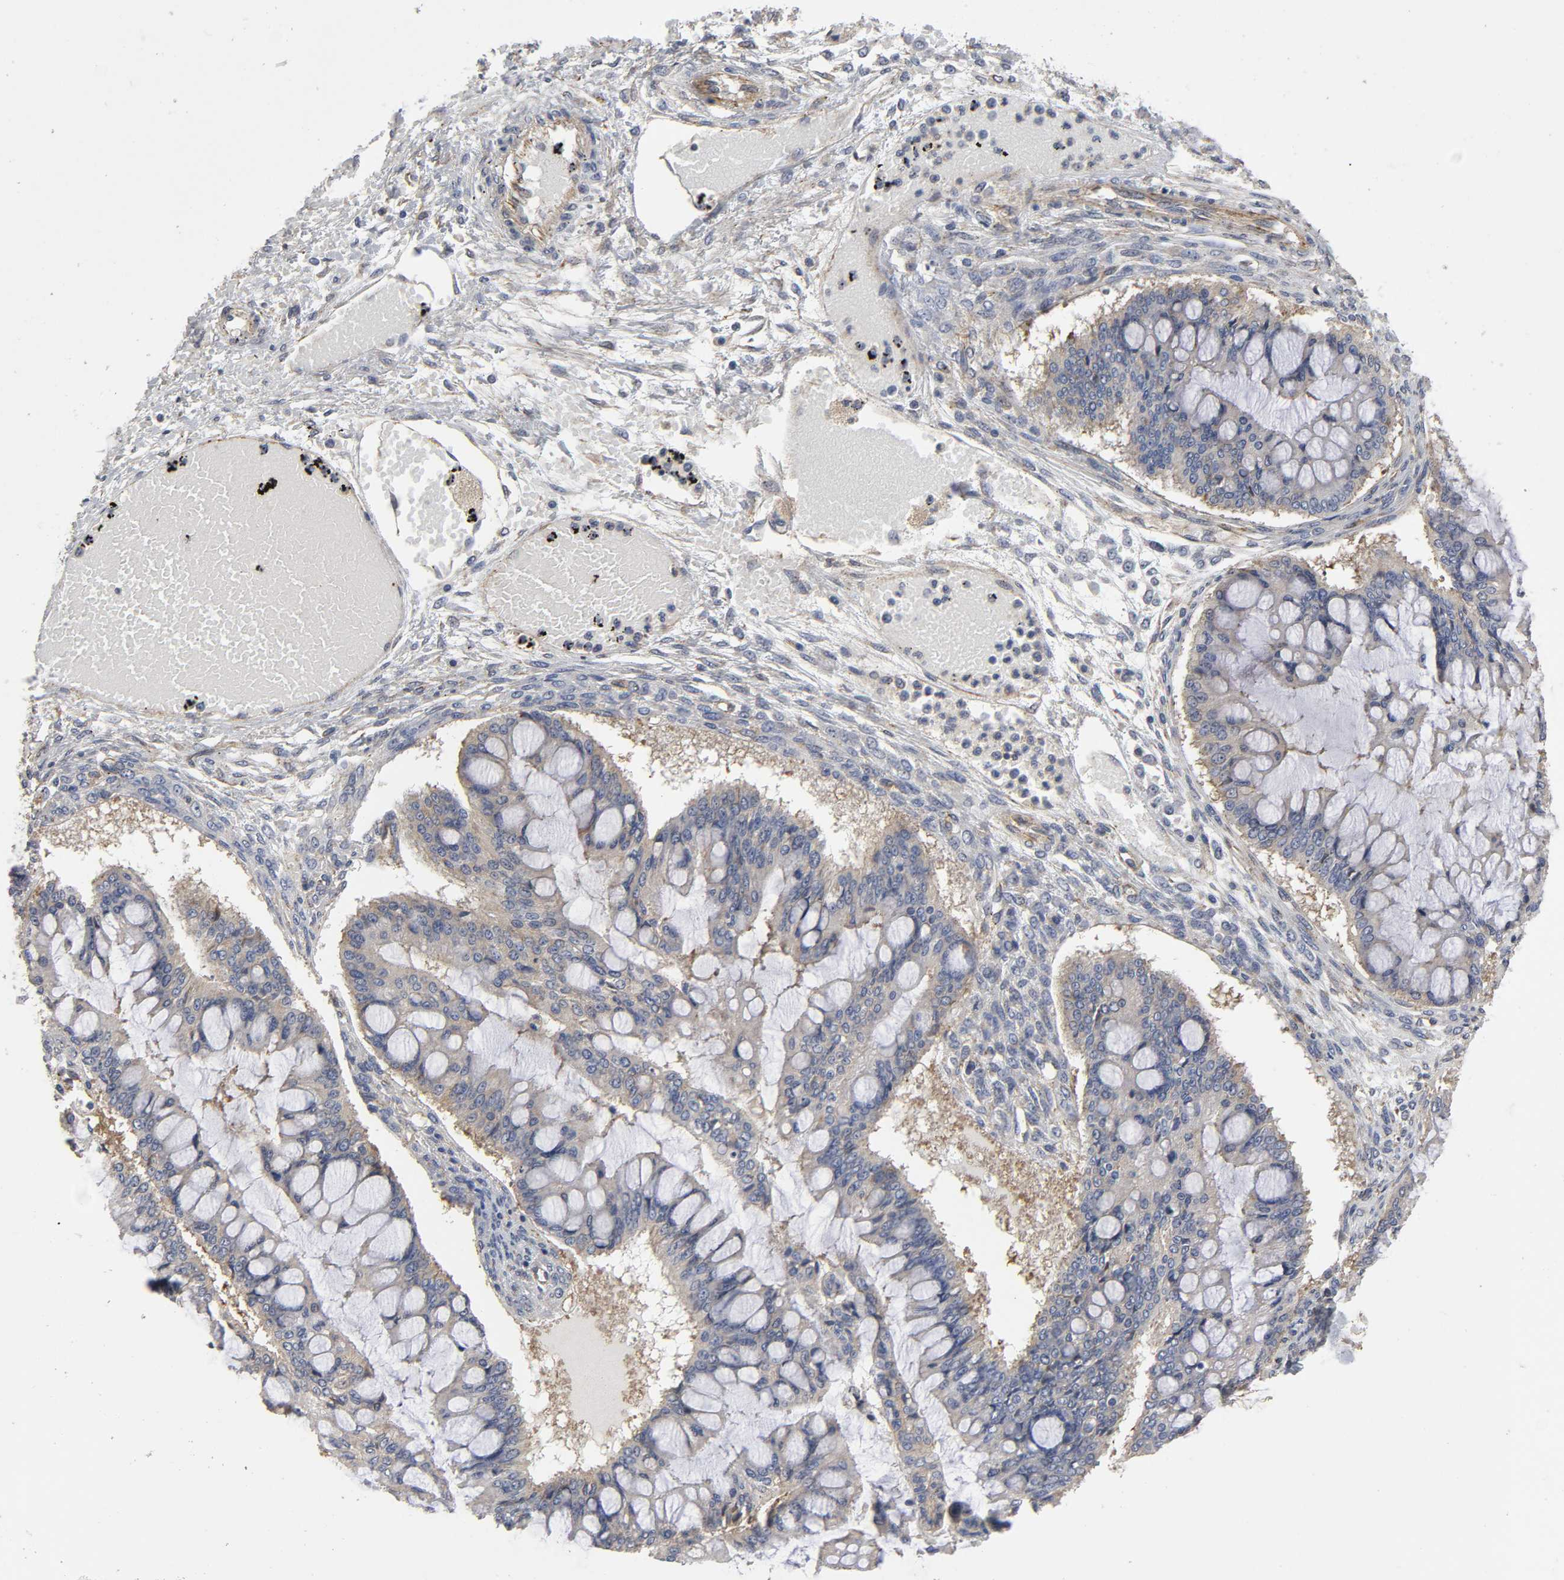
{"staining": {"intensity": "moderate", "quantity": ">75%", "location": "cytoplasmic/membranous"}, "tissue": "ovarian cancer", "cell_type": "Tumor cells", "image_type": "cancer", "snomed": [{"axis": "morphology", "description": "Cystadenocarcinoma, mucinous, NOS"}, {"axis": "topography", "description": "Ovary"}], "caption": "High-magnification brightfield microscopy of ovarian cancer stained with DAB (3,3'-diaminobenzidine) (brown) and counterstained with hematoxylin (blue). tumor cells exhibit moderate cytoplasmic/membranous expression is seen in about>75% of cells.", "gene": "SH3GLB1", "patient": {"sex": "female", "age": 73}}